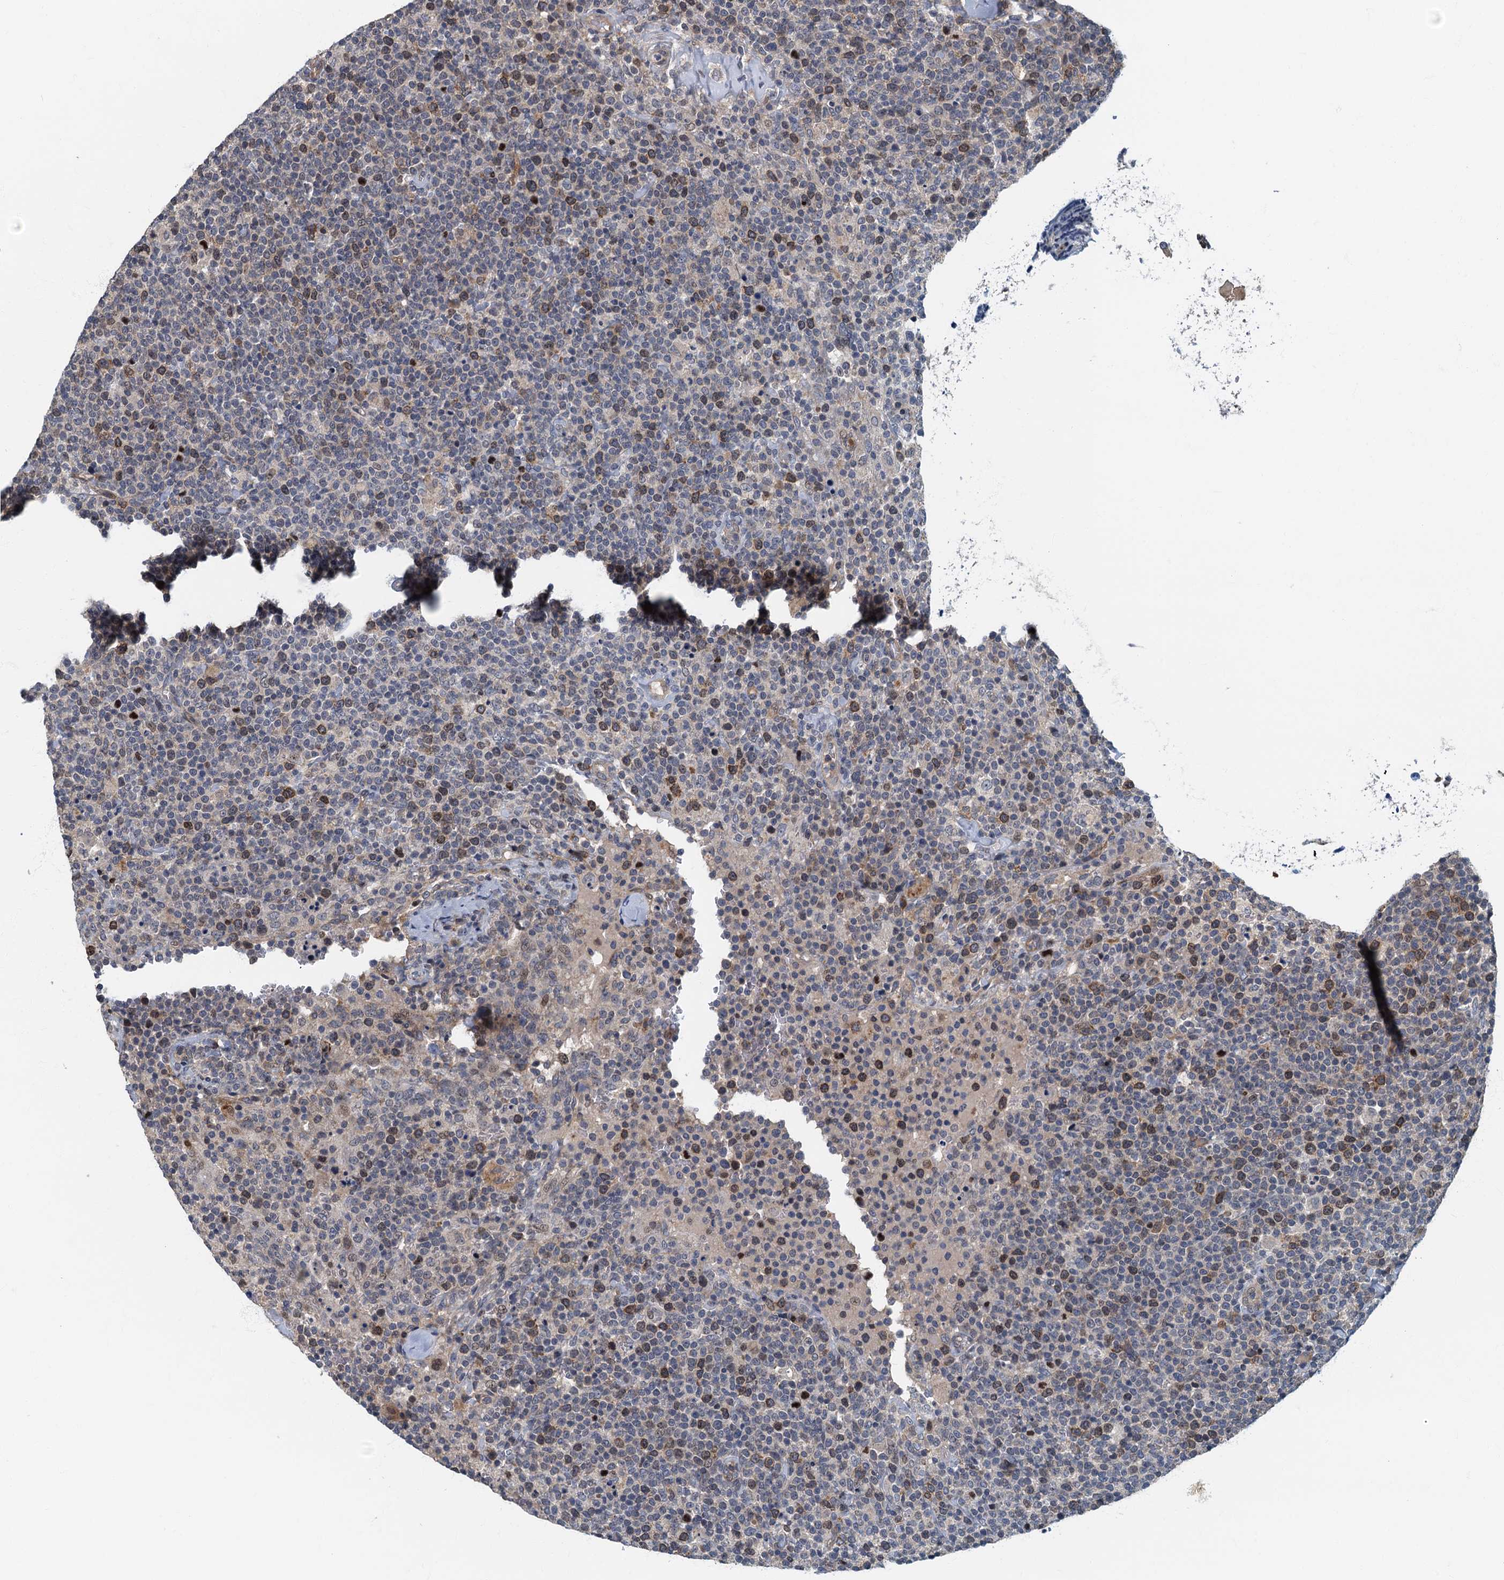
{"staining": {"intensity": "weak", "quantity": "<25%", "location": "cytoplasmic/membranous"}, "tissue": "lymphoma", "cell_type": "Tumor cells", "image_type": "cancer", "snomed": [{"axis": "morphology", "description": "Malignant lymphoma, non-Hodgkin's type, High grade"}, {"axis": "topography", "description": "Lymph node"}], "caption": "Lymphoma was stained to show a protein in brown. There is no significant expression in tumor cells.", "gene": "CKAP2L", "patient": {"sex": "male", "age": 61}}